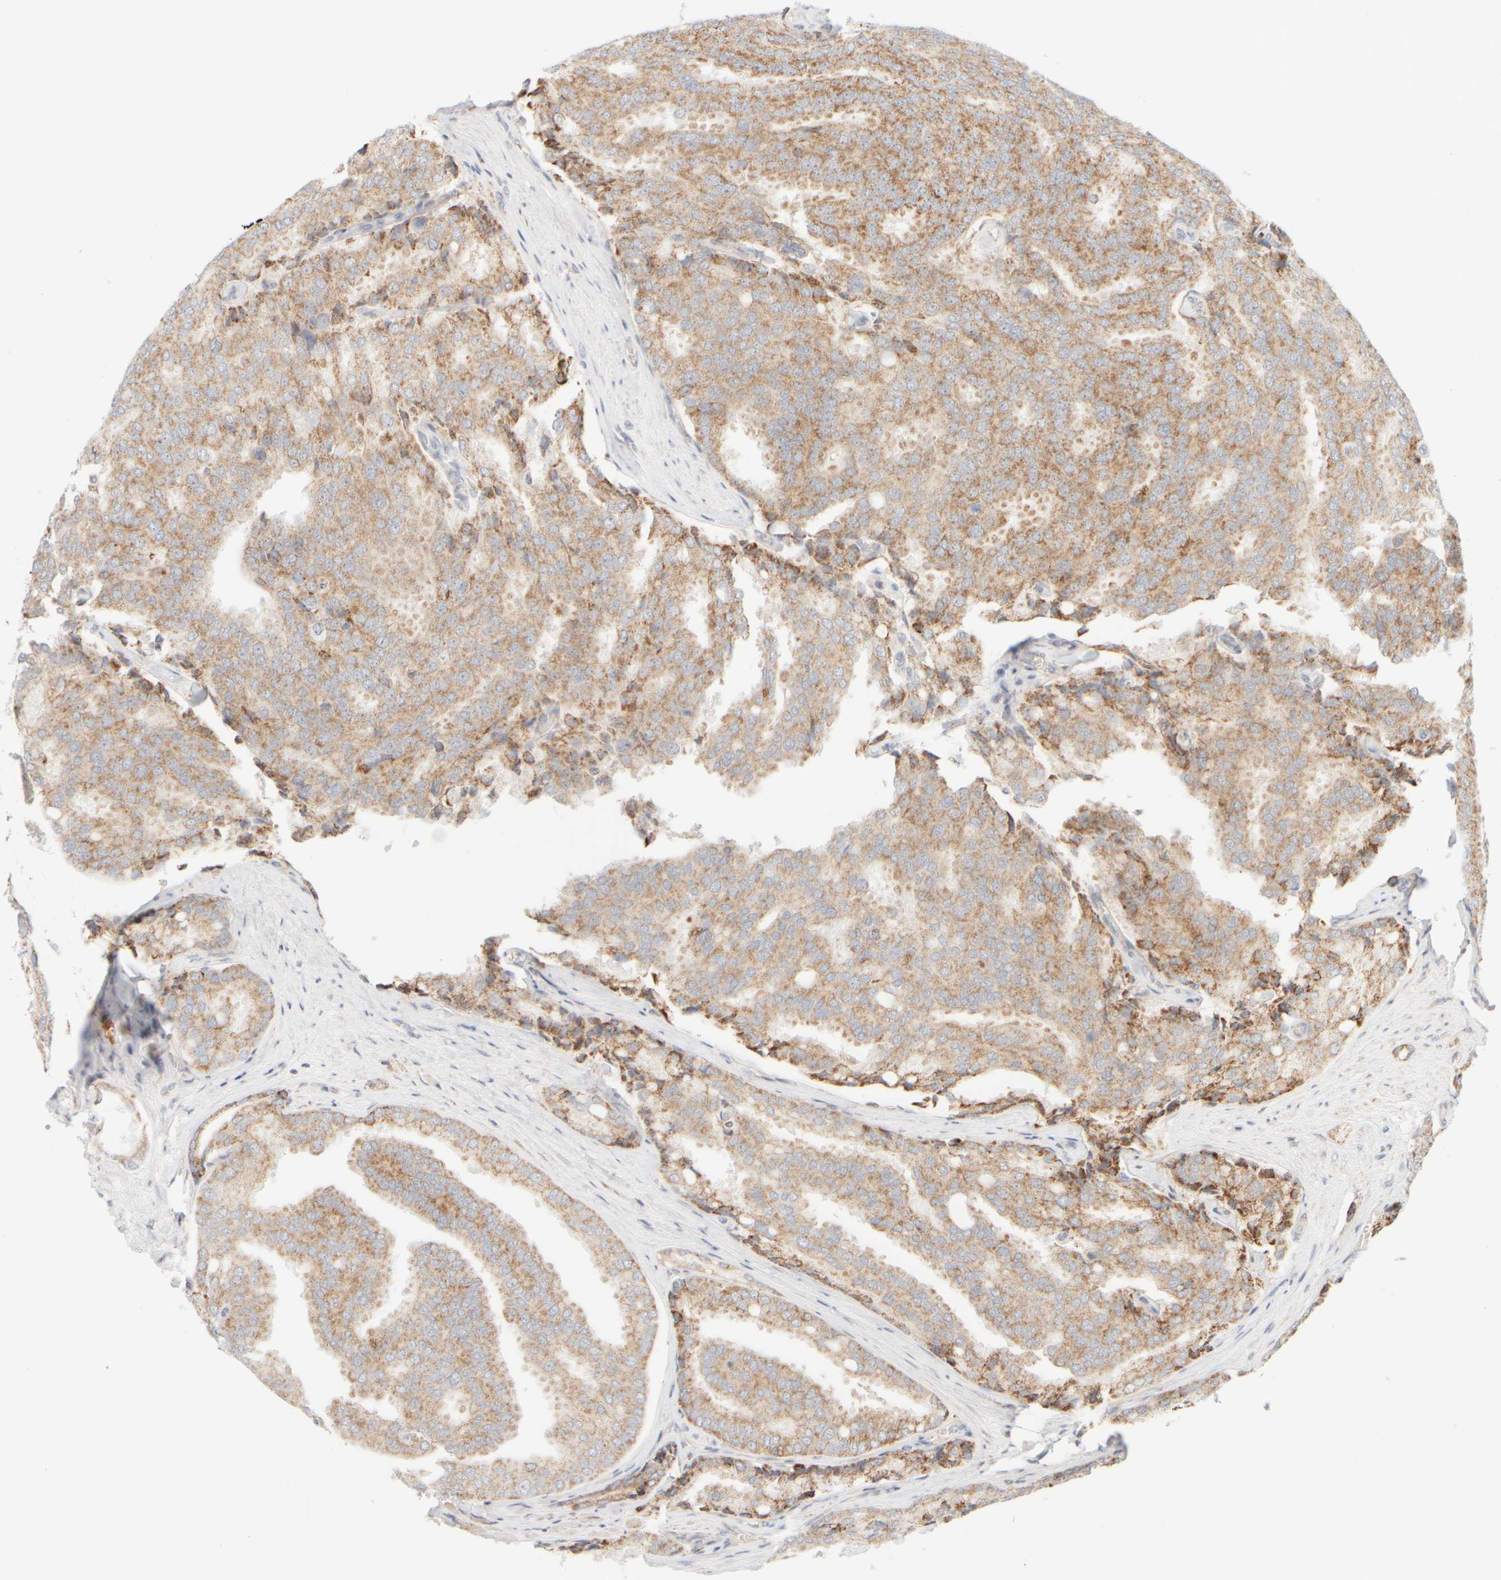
{"staining": {"intensity": "moderate", "quantity": ">75%", "location": "cytoplasmic/membranous"}, "tissue": "prostate cancer", "cell_type": "Tumor cells", "image_type": "cancer", "snomed": [{"axis": "morphology", "description": "Adenocarcinoma, High grade"}, {"axis": "topography", "description": "Prostate"}], "caption": "The histopathology image exhibits staining of prostate high-grade adenocarcinoma, revealing moderate cytoplasmic/membranous protein positivity (brown color) within tumor cells. (Brightfield microscopy of DAB IHC at high magnification).", "gene": "PPM1K", "patient": {"sex": "male", "age": 50}}